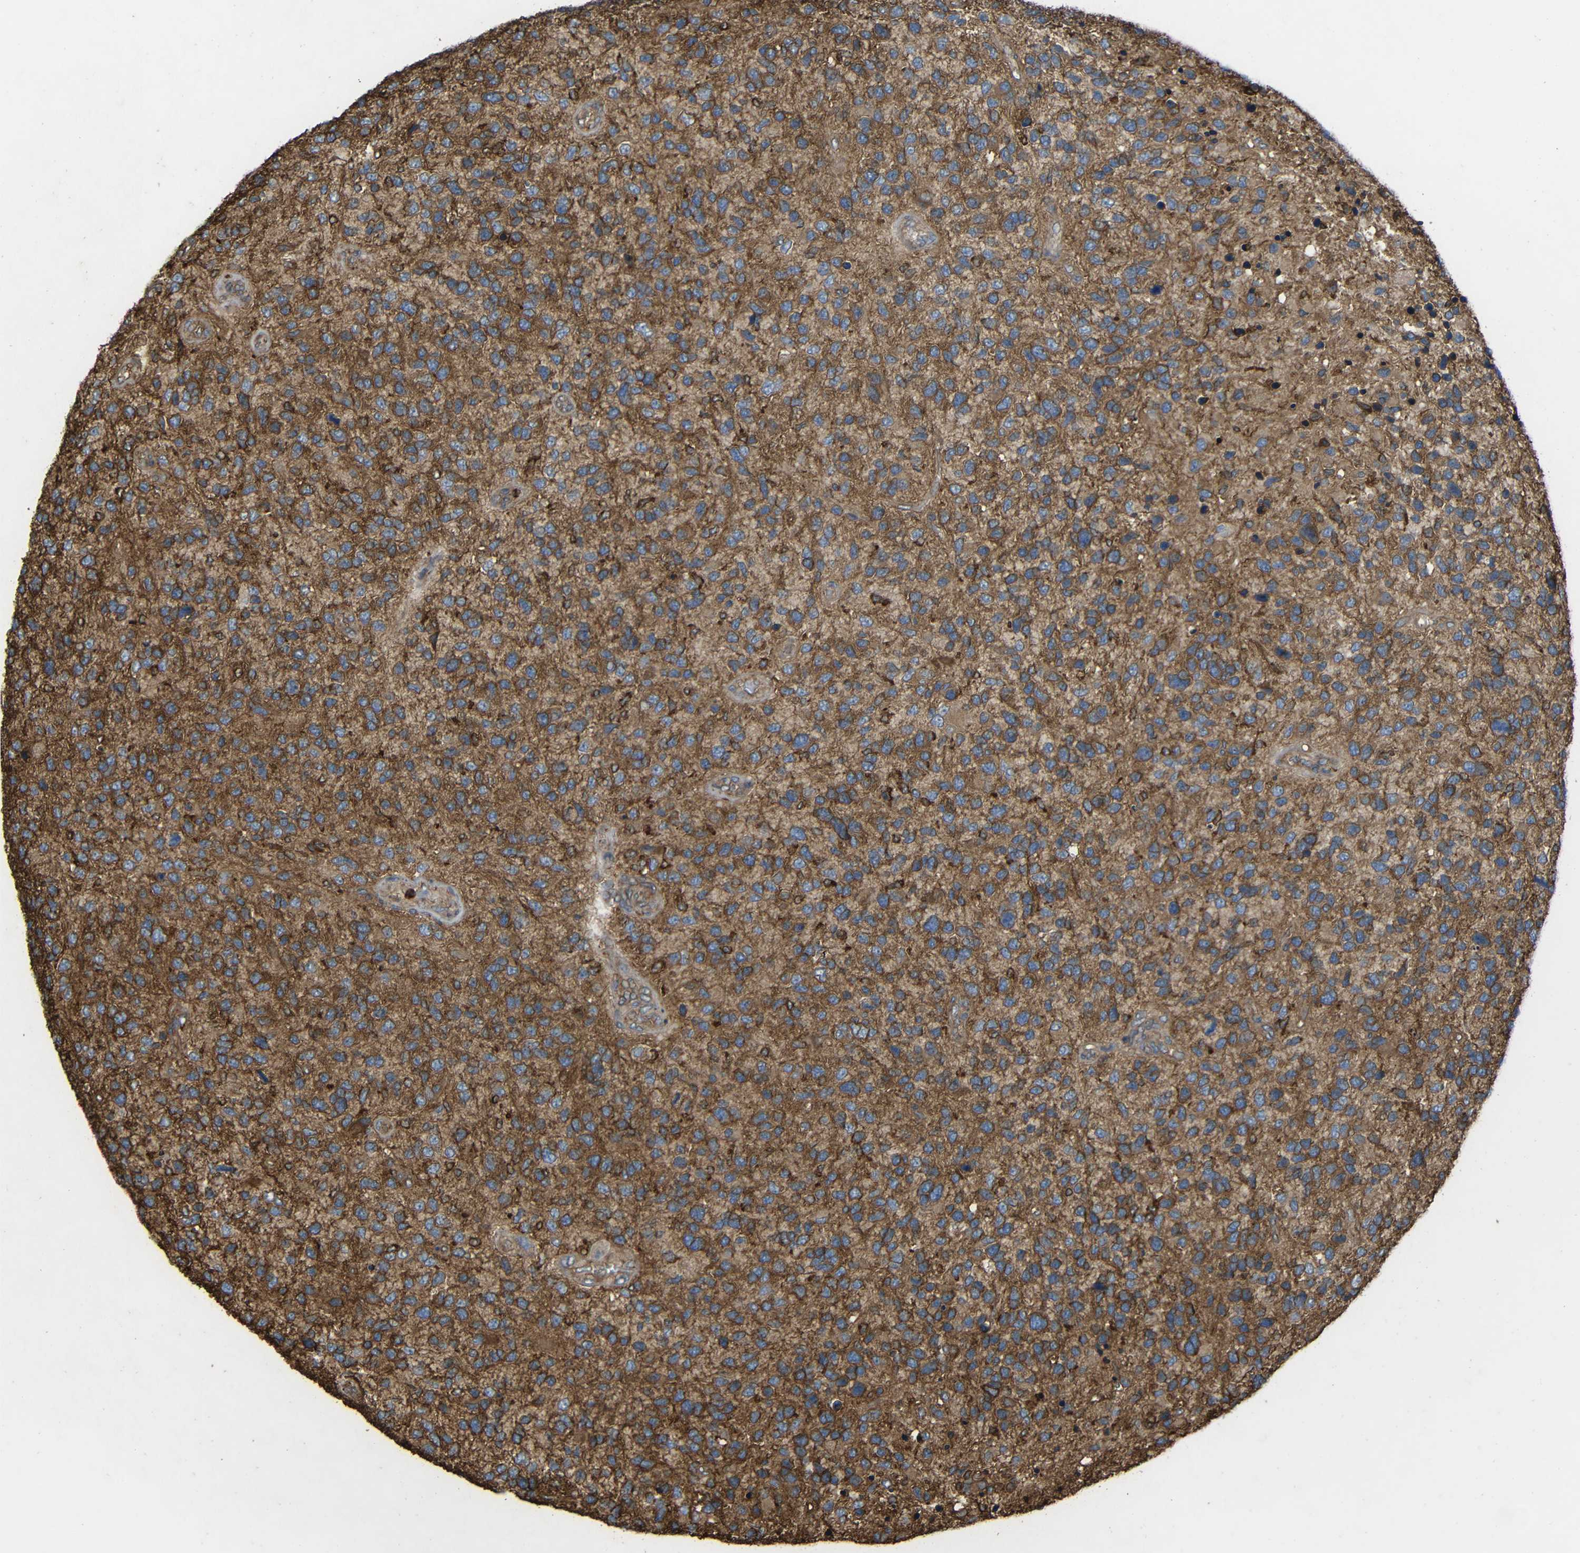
{"staining": {"intensity": "moderate", "quantity": ">75%", "location": "cytoplasmic/membranous"}, "tissue": "glioma", "cell_type": "Tumor cells", "image_type": "cancer", "snomed": [{"axis": "morphology", "description": "Glioma, malignant, High grade"}, {"axis": "topography", "description": "Brain"}], "caption": "This is a photomicrograph of immunohistochemistry (IHC) staining of high-grade glioma (malignant), which shows moderate staining in the cytoplasmic/membranous of tumor cells.", "gene": "TREM2", "patient": {"sex": "female", "age": 58}}